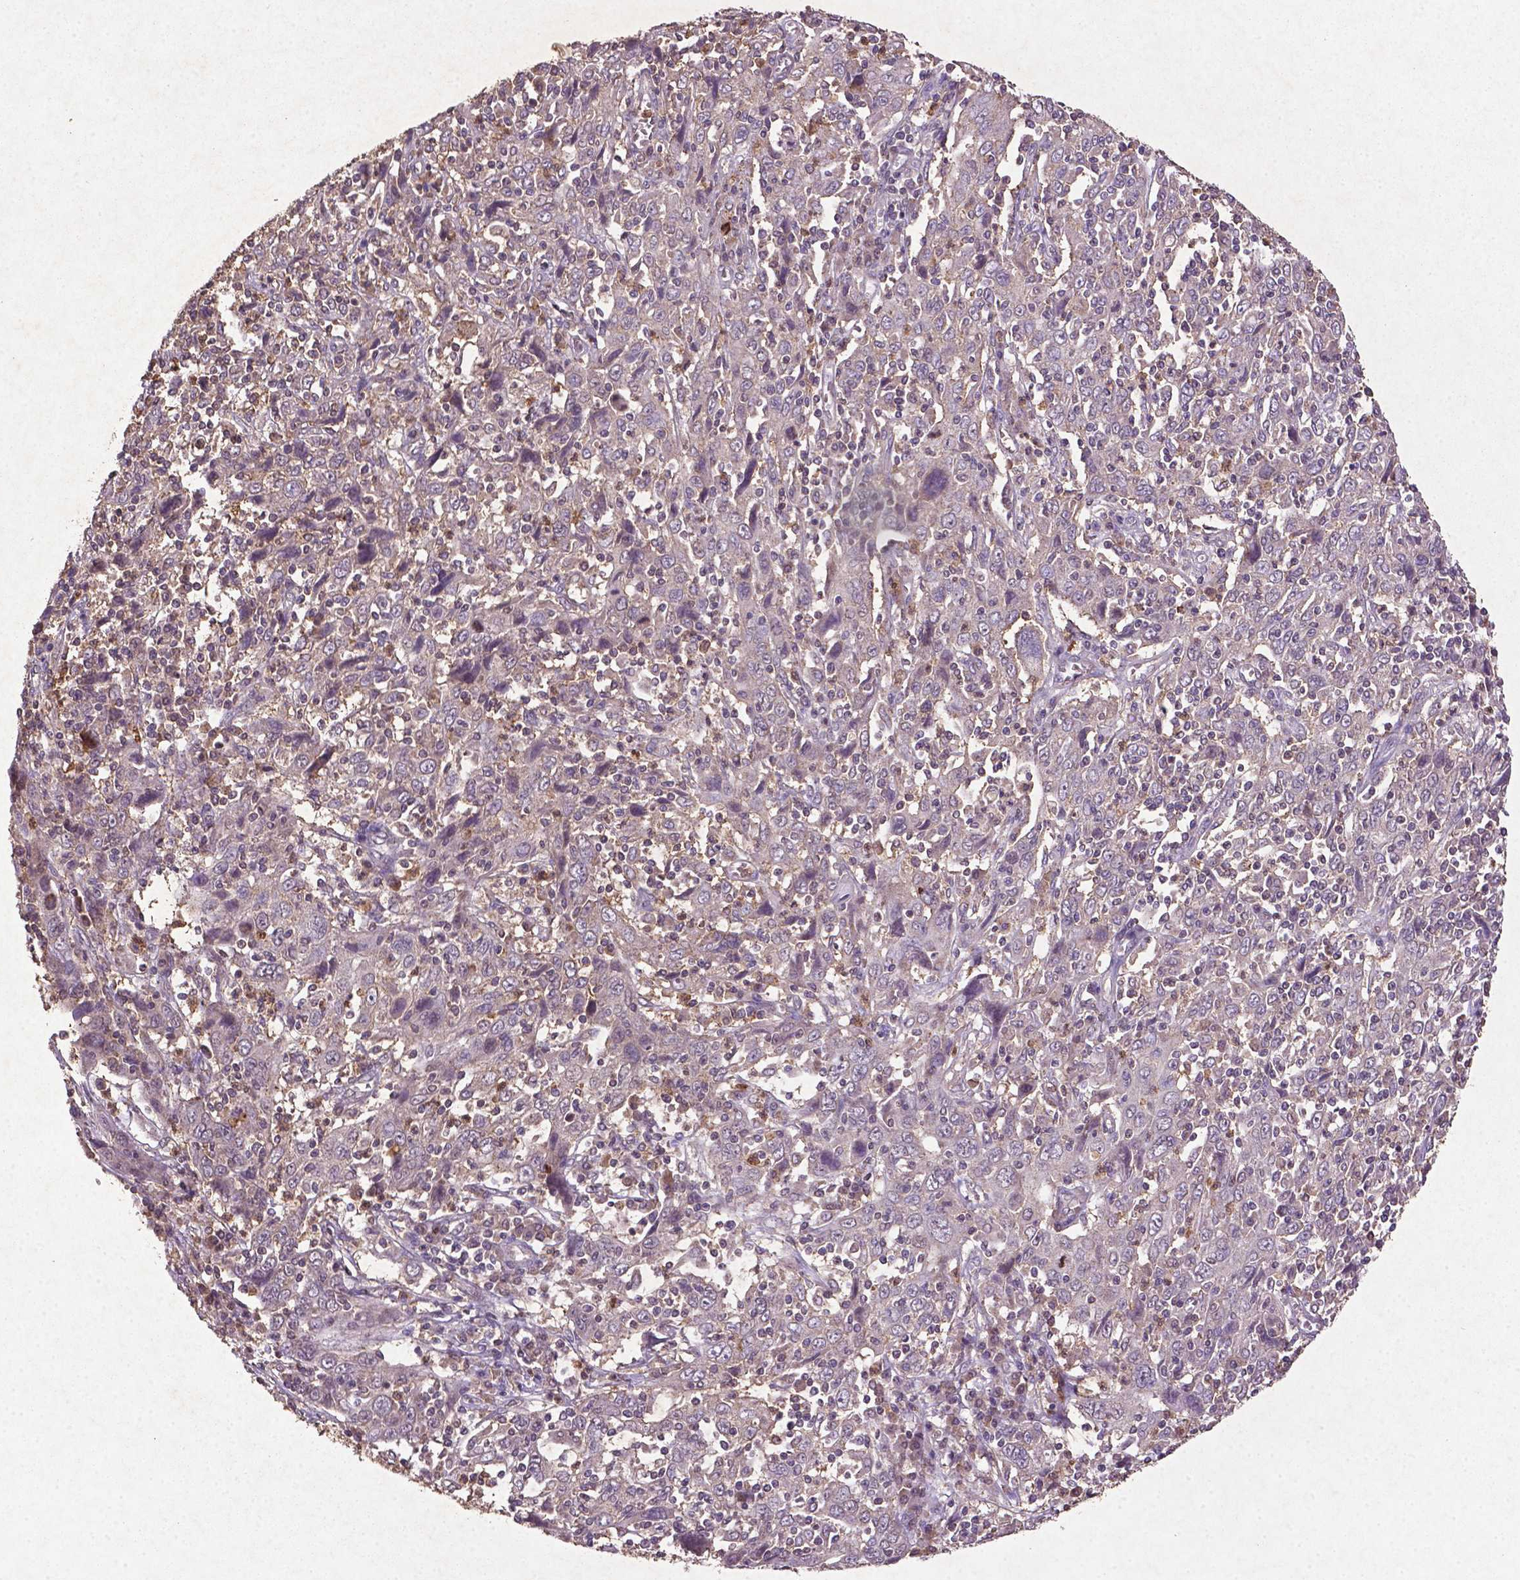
{"staining": {"intensity": "negative", "quantity": "none", "location": "none"}, "tissue": "cervical cancer", "cell_type": "Tumor cells", "image_type": "cancer", "snomed": [{"axis": "morphology", "description": "Squamous cell carcinoma, NOS"}, {"axis": "topography", "description": "Cervix"}], "caption": "This is a photomicrograph of IHC staining of cervical cancer (squamous cell carcinoma), which shows no positivity in tumor cells.", "gene": "MTOR", "patient": {"sex": "female", "age": 46}}